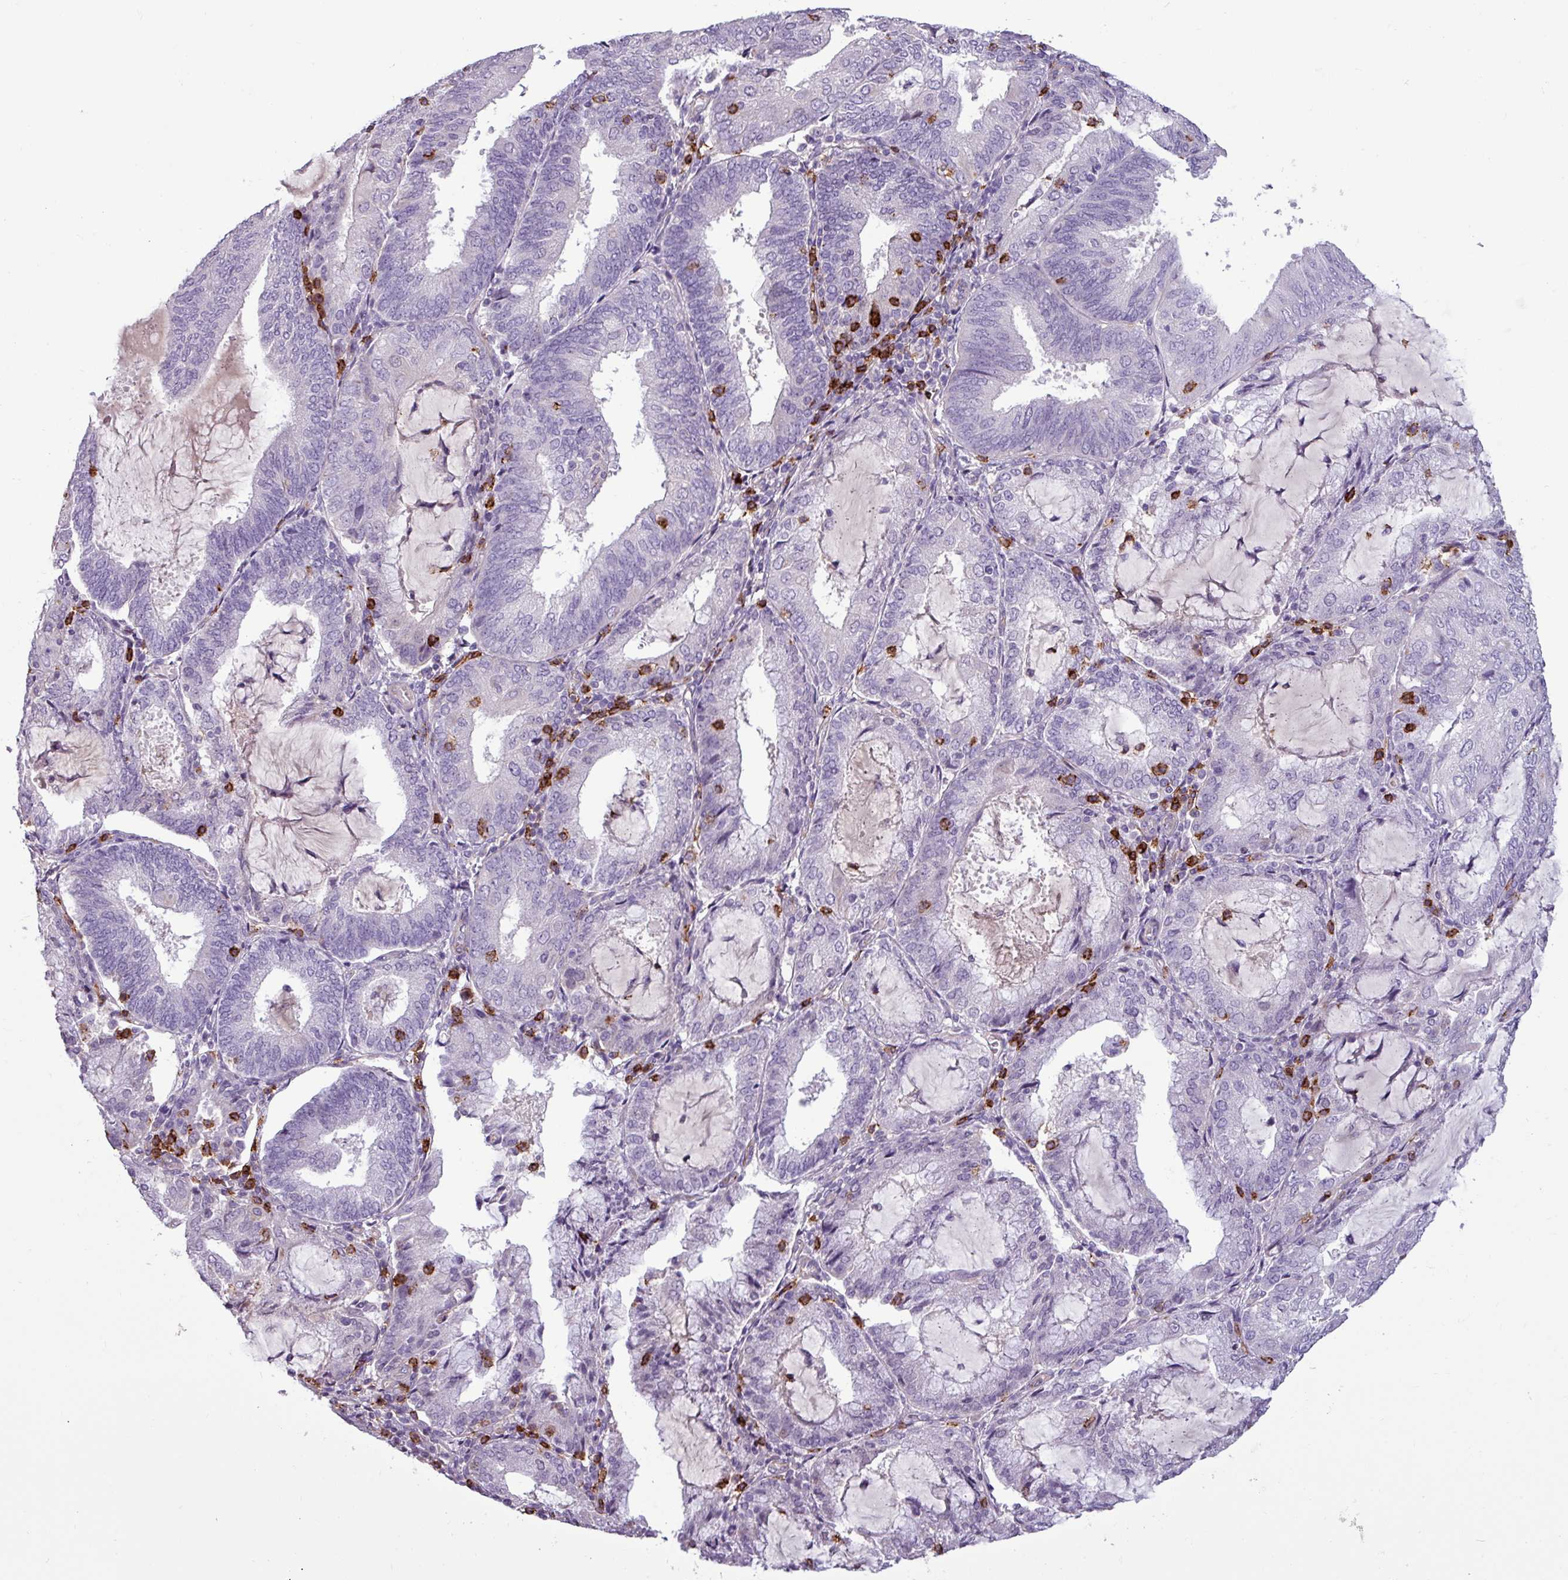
{"staining": {"intensity": "negative", "quantity": "none", "location": "none"}, "tissue": "endometrial cancer", "cell_type": "Tumor cells", "image_type": "cancer", "snomed": [{"axis": "morphology", "description": "Adenocarcinoma, NOS"}, {"axis": "topography", "description": "Endometrium"}], "caption": "This image is of endometrial cancer (adenocarcinoma) stained with immunohistochemistry to label a protein in brown with the nuclei are counter-stained blue. There is no staining in tumor cells. (Brightfield microscopy of DAB (3,3'-diaminobenzidine) immunohistochemistry (IHC) at high magnification).", "gene": "CD8A", "patient": {"sex": "female", "age": 81}}